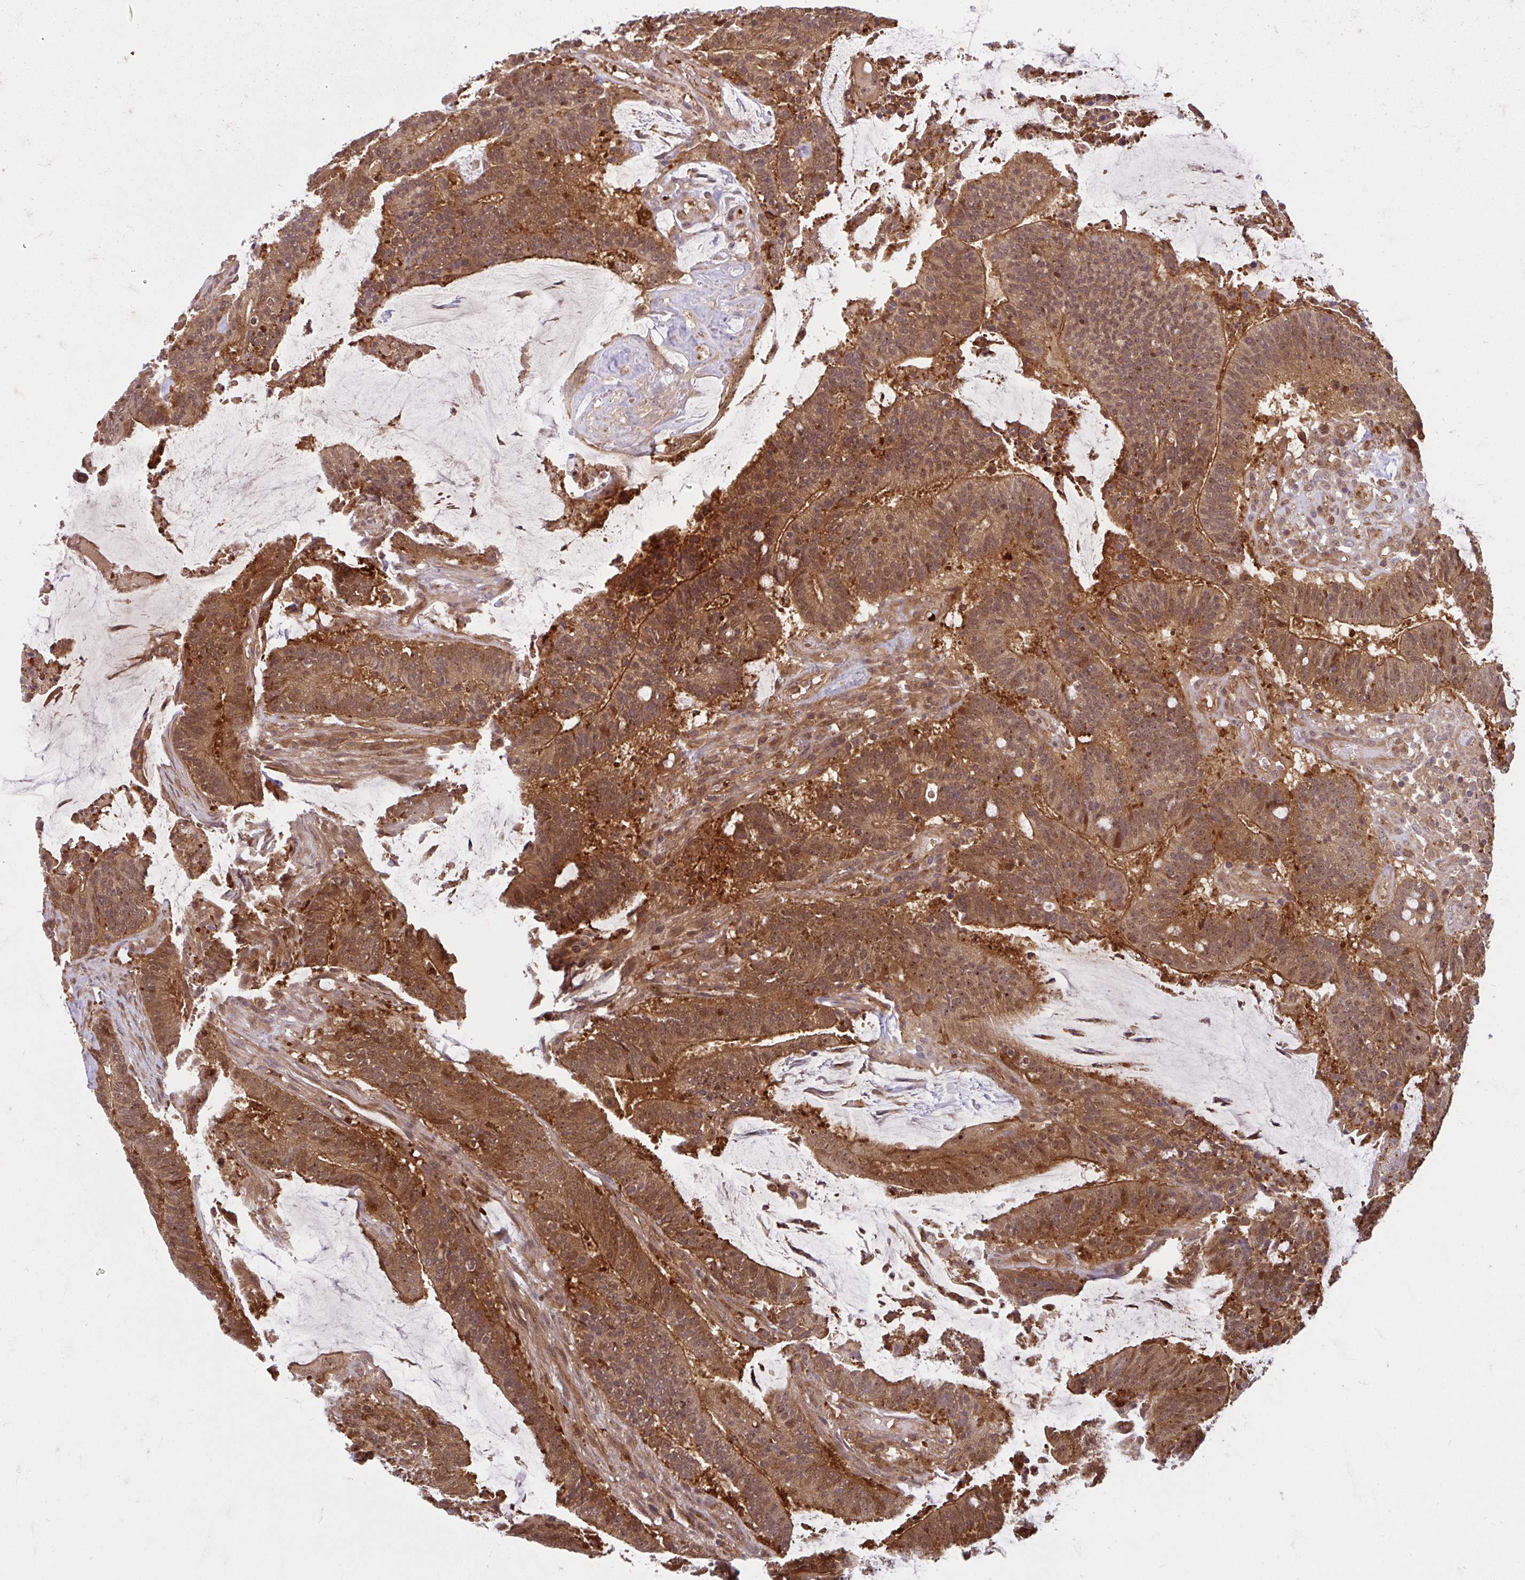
{"staining": {"intensity": "strong", "quantity": ">75%", "location": "cytoplasmic/membranous,nuclear"}, "tissue": "colorectal cancer", "cell_type": "Tumor cells", "image_type": "cancer", "snomed": [{"axis": "morphology", "description": "Adenocarcinoma, NOS"}, {"axis": "topography", "description": "Colon"}], "caption": "Tumor cells display high levels of strong cytoplasmic/membranous and nuclear staining in about >75% of cells in colorectal cancer.", "gene": "HMBS", "patient": {"sex": "female", "age": 43}}